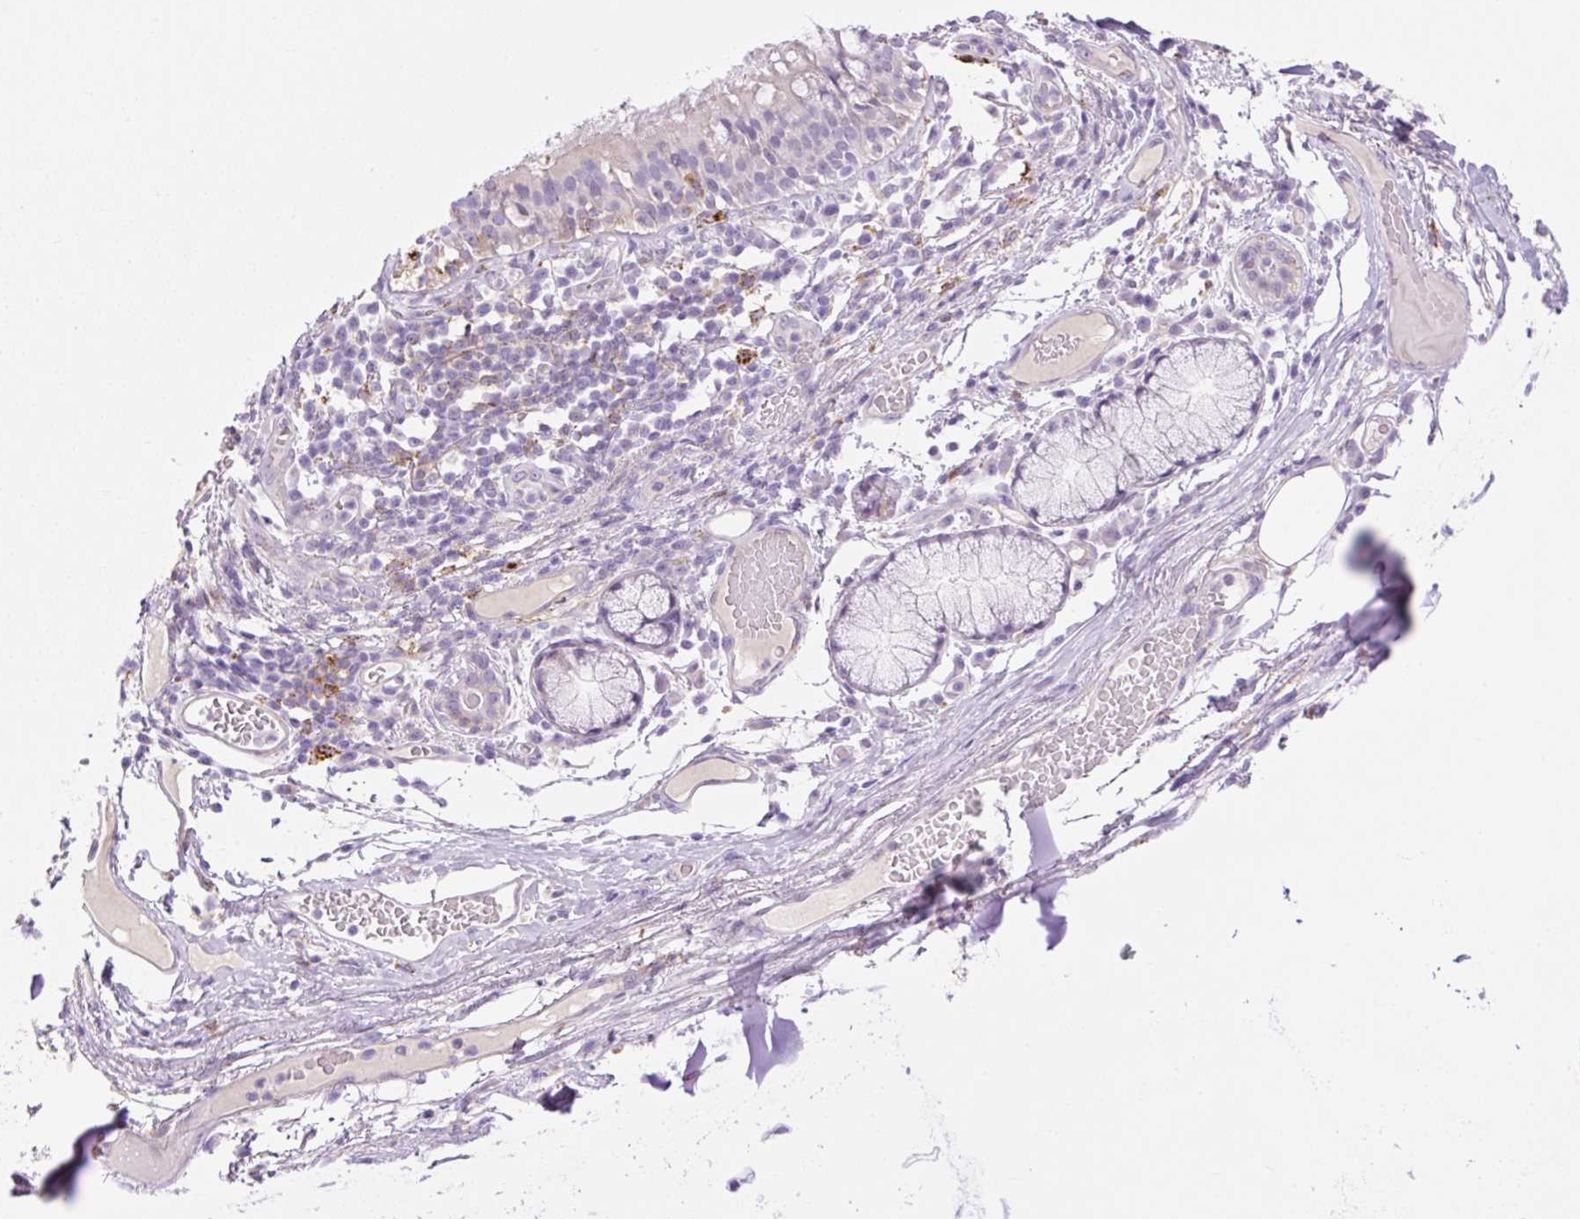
{"staining": {"intensity": "weak", "quantity": "25%-75%", "location": "cytoplasmic/membranous"}, "tissue": "soft tissue", "cell_type": "Chondrocytes", "image_type": "normal", "snomed": [{"axis": "morphology", "description": "Normal tissue, NOS"}, {"axis": "topography", "description": "Cartilage tissue"}, {"axis": "topography", "description": "Bronchus"}], "caption": "IHC (DAB) staining of unremarkable soft tissue reveals weak cytoplasmic/membranous protein staining in about 25%-75% of chondrocytes.", "gene": "PALM3", "patient": {"sex": "male", "age": 56}}